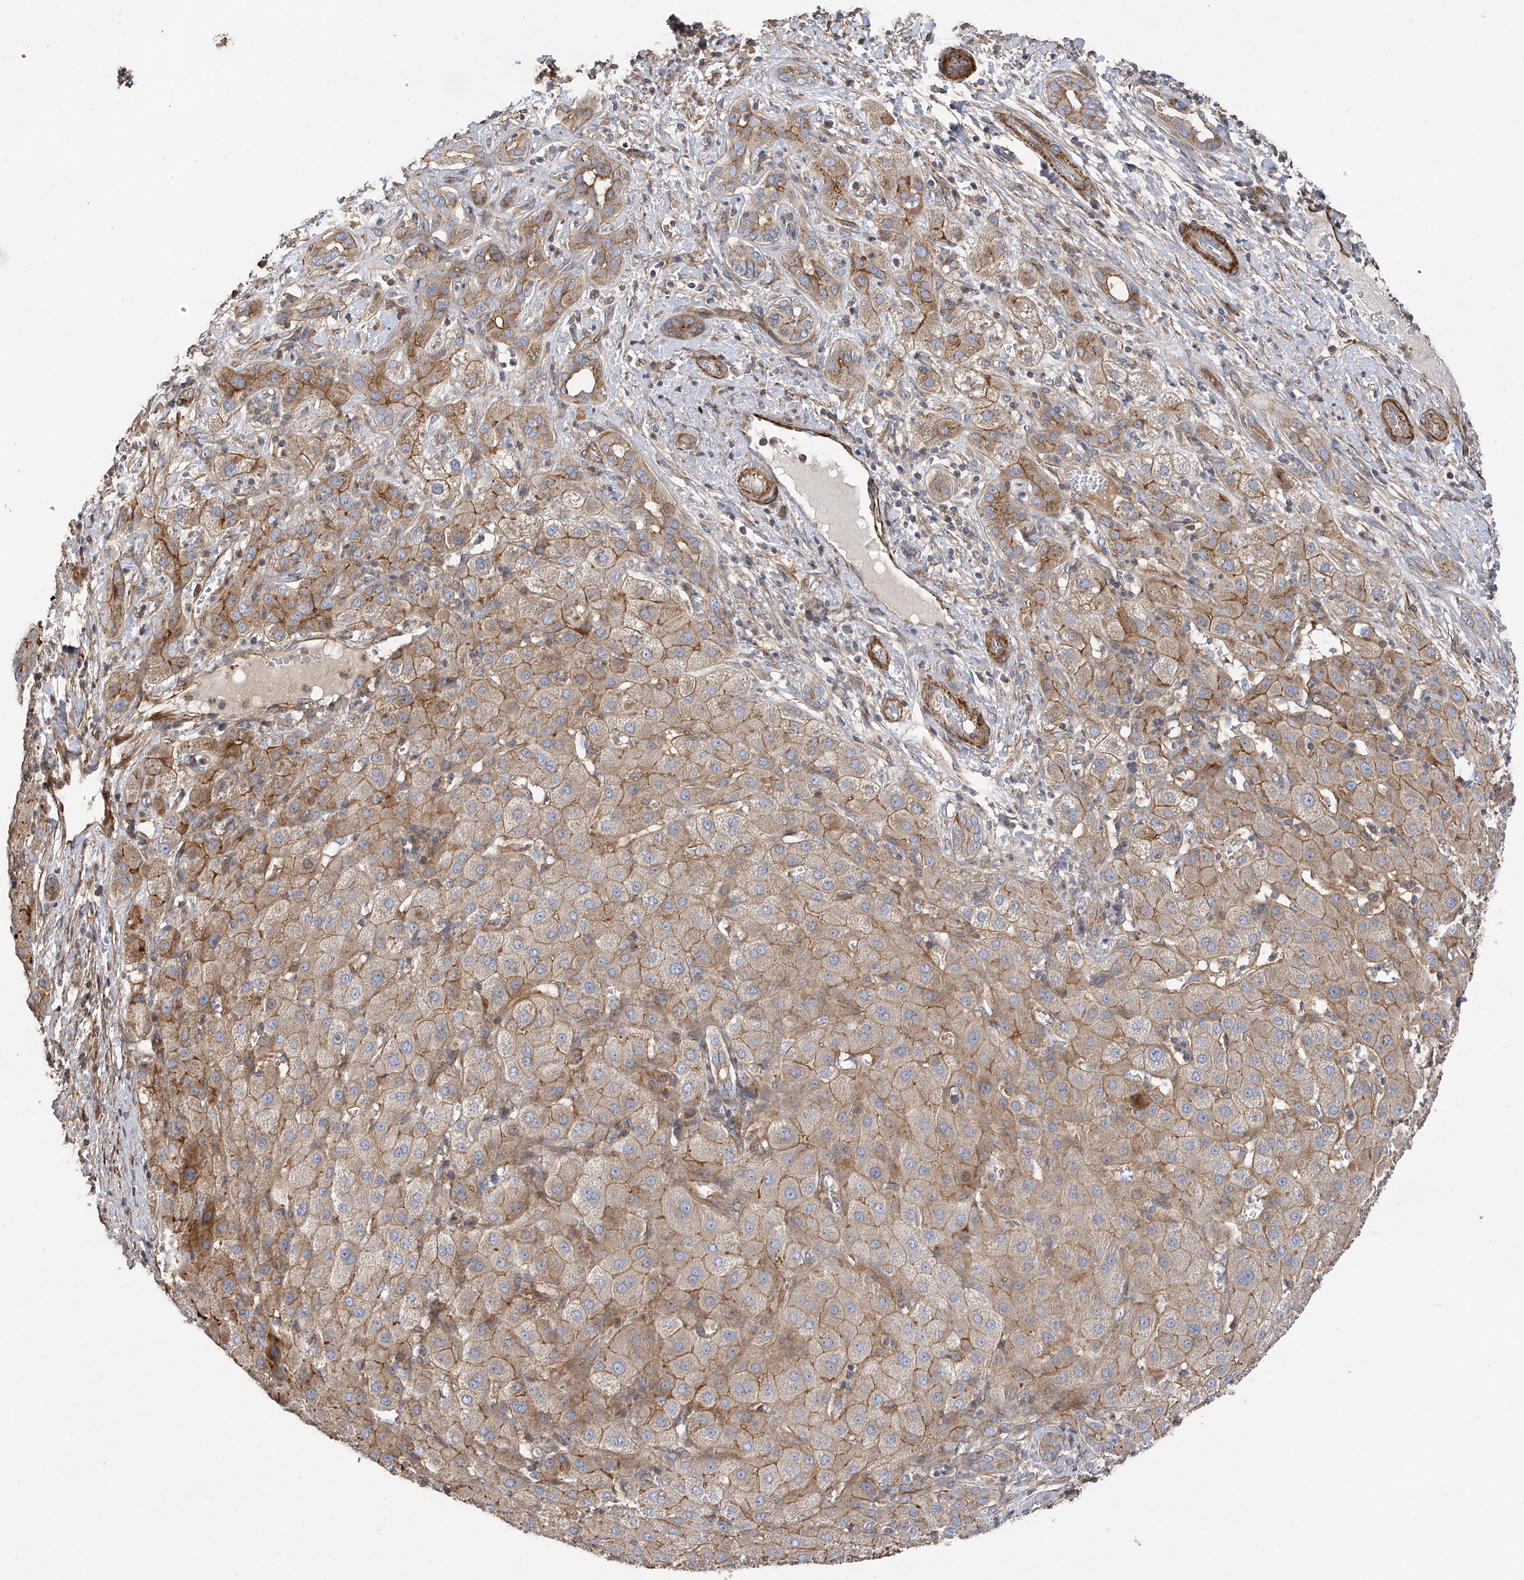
{"staining": {"intensity": "moderate", "quantity": "25%-75%", "location": "cytoplasmic/membranous"}, "tissue": "liver cancer", "cell_type": "Tumor cells", "image_type": "cancer", "snomed": [{"axis": "morphology", "description": "Carcinoma, Hepatocellular, NOS"}, {"axis": "topography", "description": "Liver"}], "caption": "Liver cancer was stained to show a protein in brown. There is medium levels of moderate cytoplasmic/membranous expression in approximately 25%-75% of tumor cells.", "gene": "SLC43A3", "patient": {"sex": "male", "age": 65}}